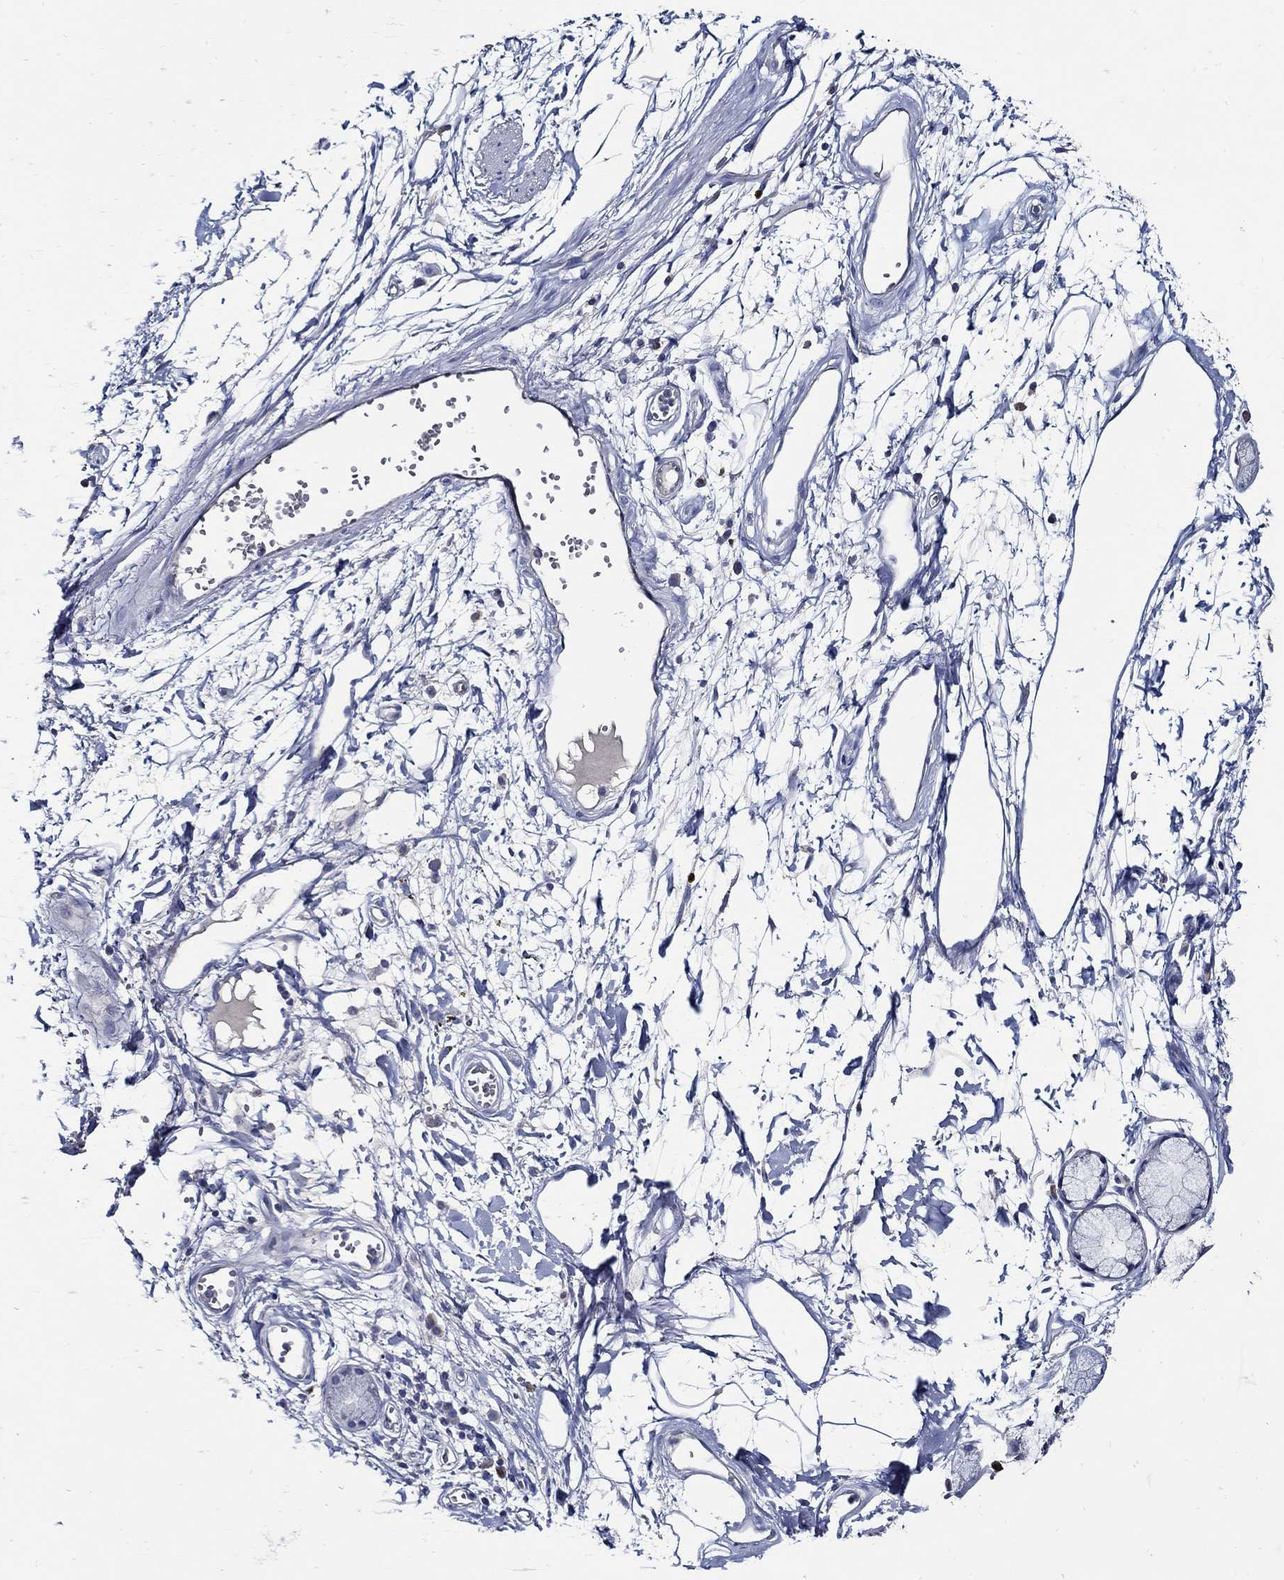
{"staining": {"intensity": "negative", "quantity": "none", "location": "none"}, "tissue": "adipose tissue", "cell_type": "Adipocytes", "image_type": "normal", "snomed": [{"axis": "morphology", "description": "Normal tissue, NOS"}, {"axis": "morphology", "description": "Squamous cell carcinoma, NOS"}, {"axis": "topography", "description": "Cartilage tissue"}, {"axis": "topography", "description": "Lung"}], "caption": "A high-resolution image shows immunohistochemistry (IHC) staining of normal adipose tissue, which displays no significant expression in adipocytes. (Brightfield microscopy of DAB immunohistochemistry (IHC) at high magnification).", "gene": "PRX", "patient": {"sex": "male", "age": 66}}